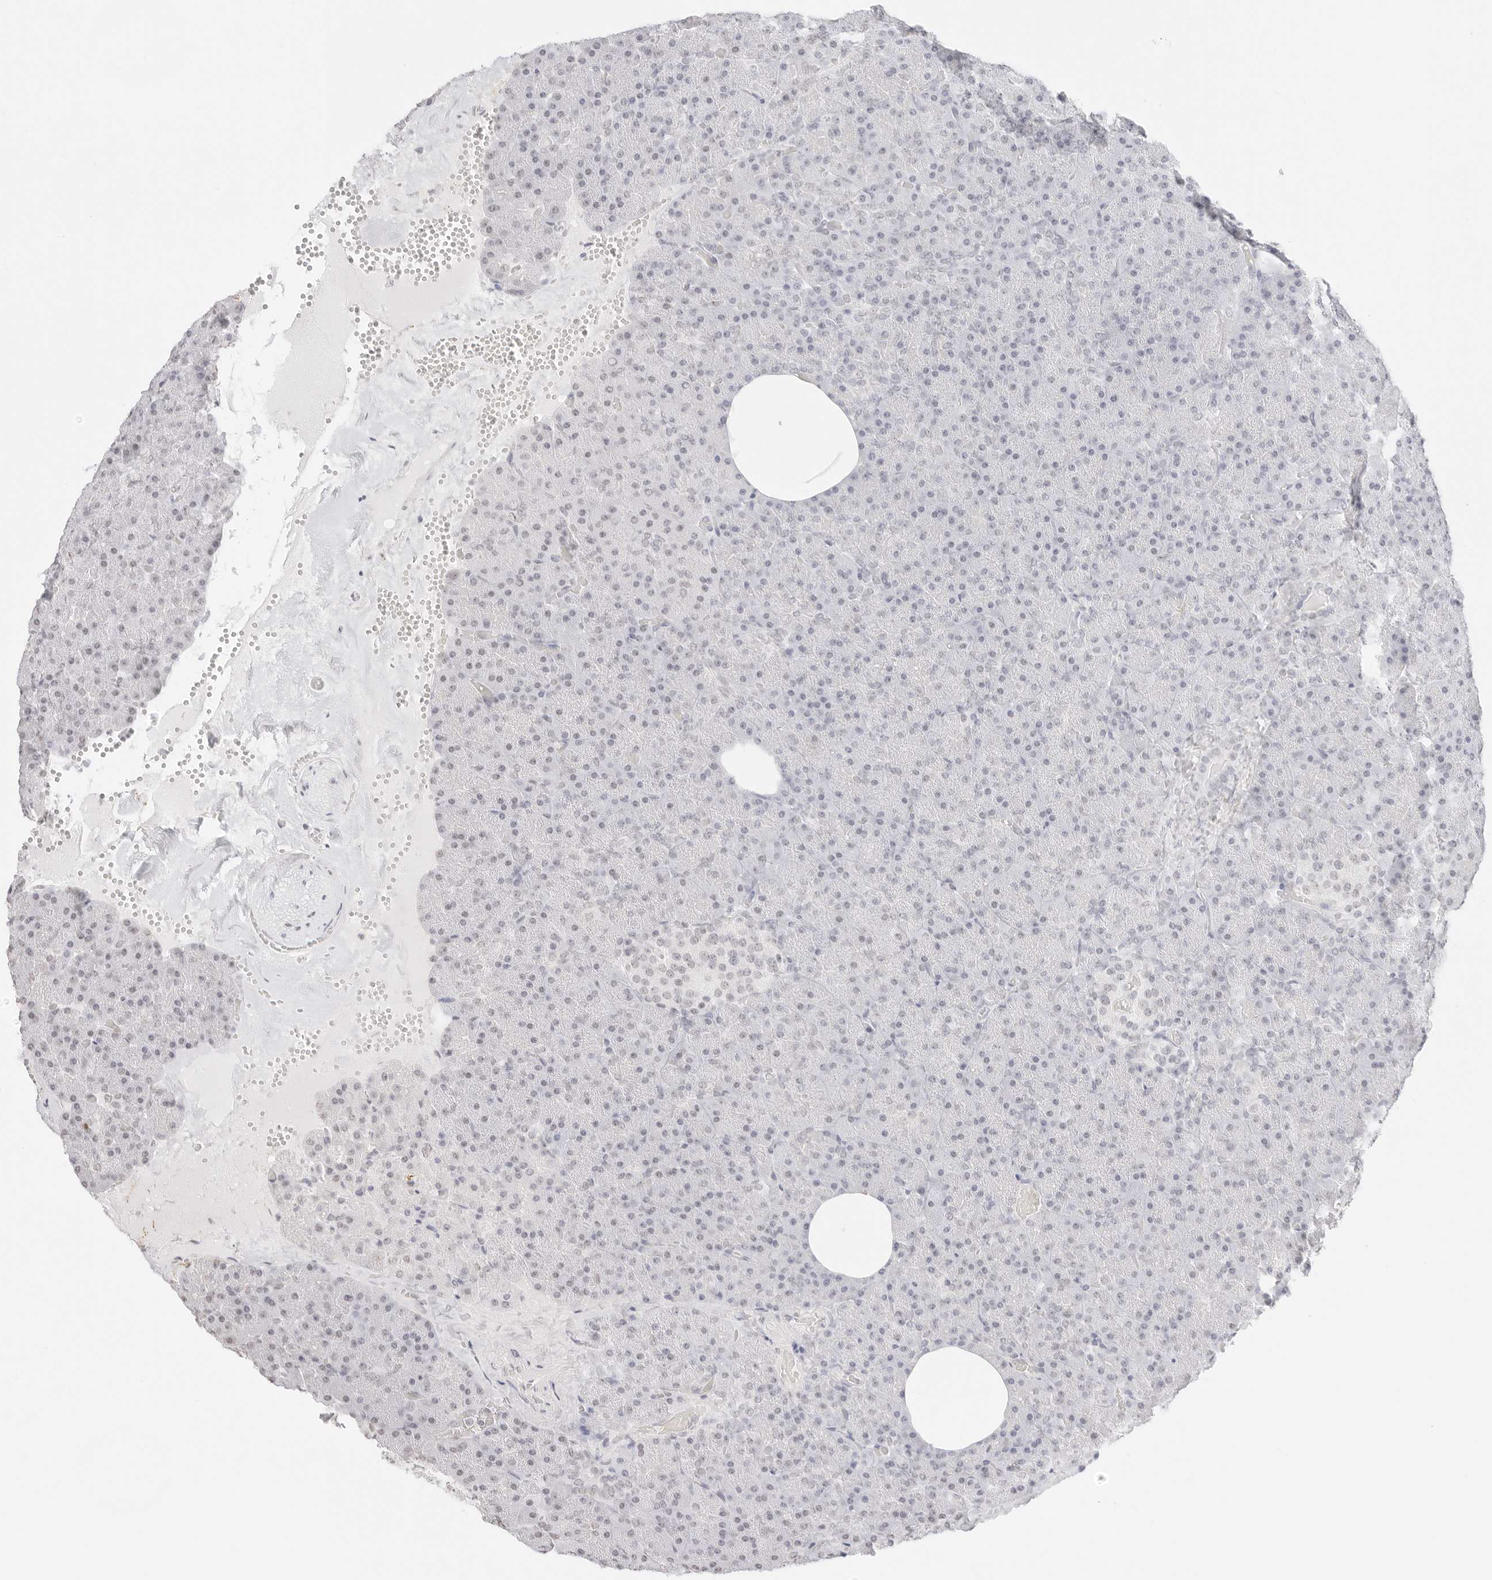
{"staining": {"intensity": "negative", "quantity": "none", "location": "none"}, "tissue": "pancreas", "cell_type": "Exocrine glandular cells", "image_type": "normal", "snomed": [{"axis": "morphology", "description": "Normal tissue, NOS"}, {"axis": "morphology", "description": "Carcinoid, malignant, NOS"}, {"axis": "topography", "description": "Pancreas"}], "caption": "Immunohistochemistry (IHC) histopathology image of unremarkable human pancreas stained for a protein (brown), which shows no positivity in exocrine glandular cells. Nuclei are stained in blue.", "gene": "FBLN5", "patient": {"sex": "female", "age": 35}}